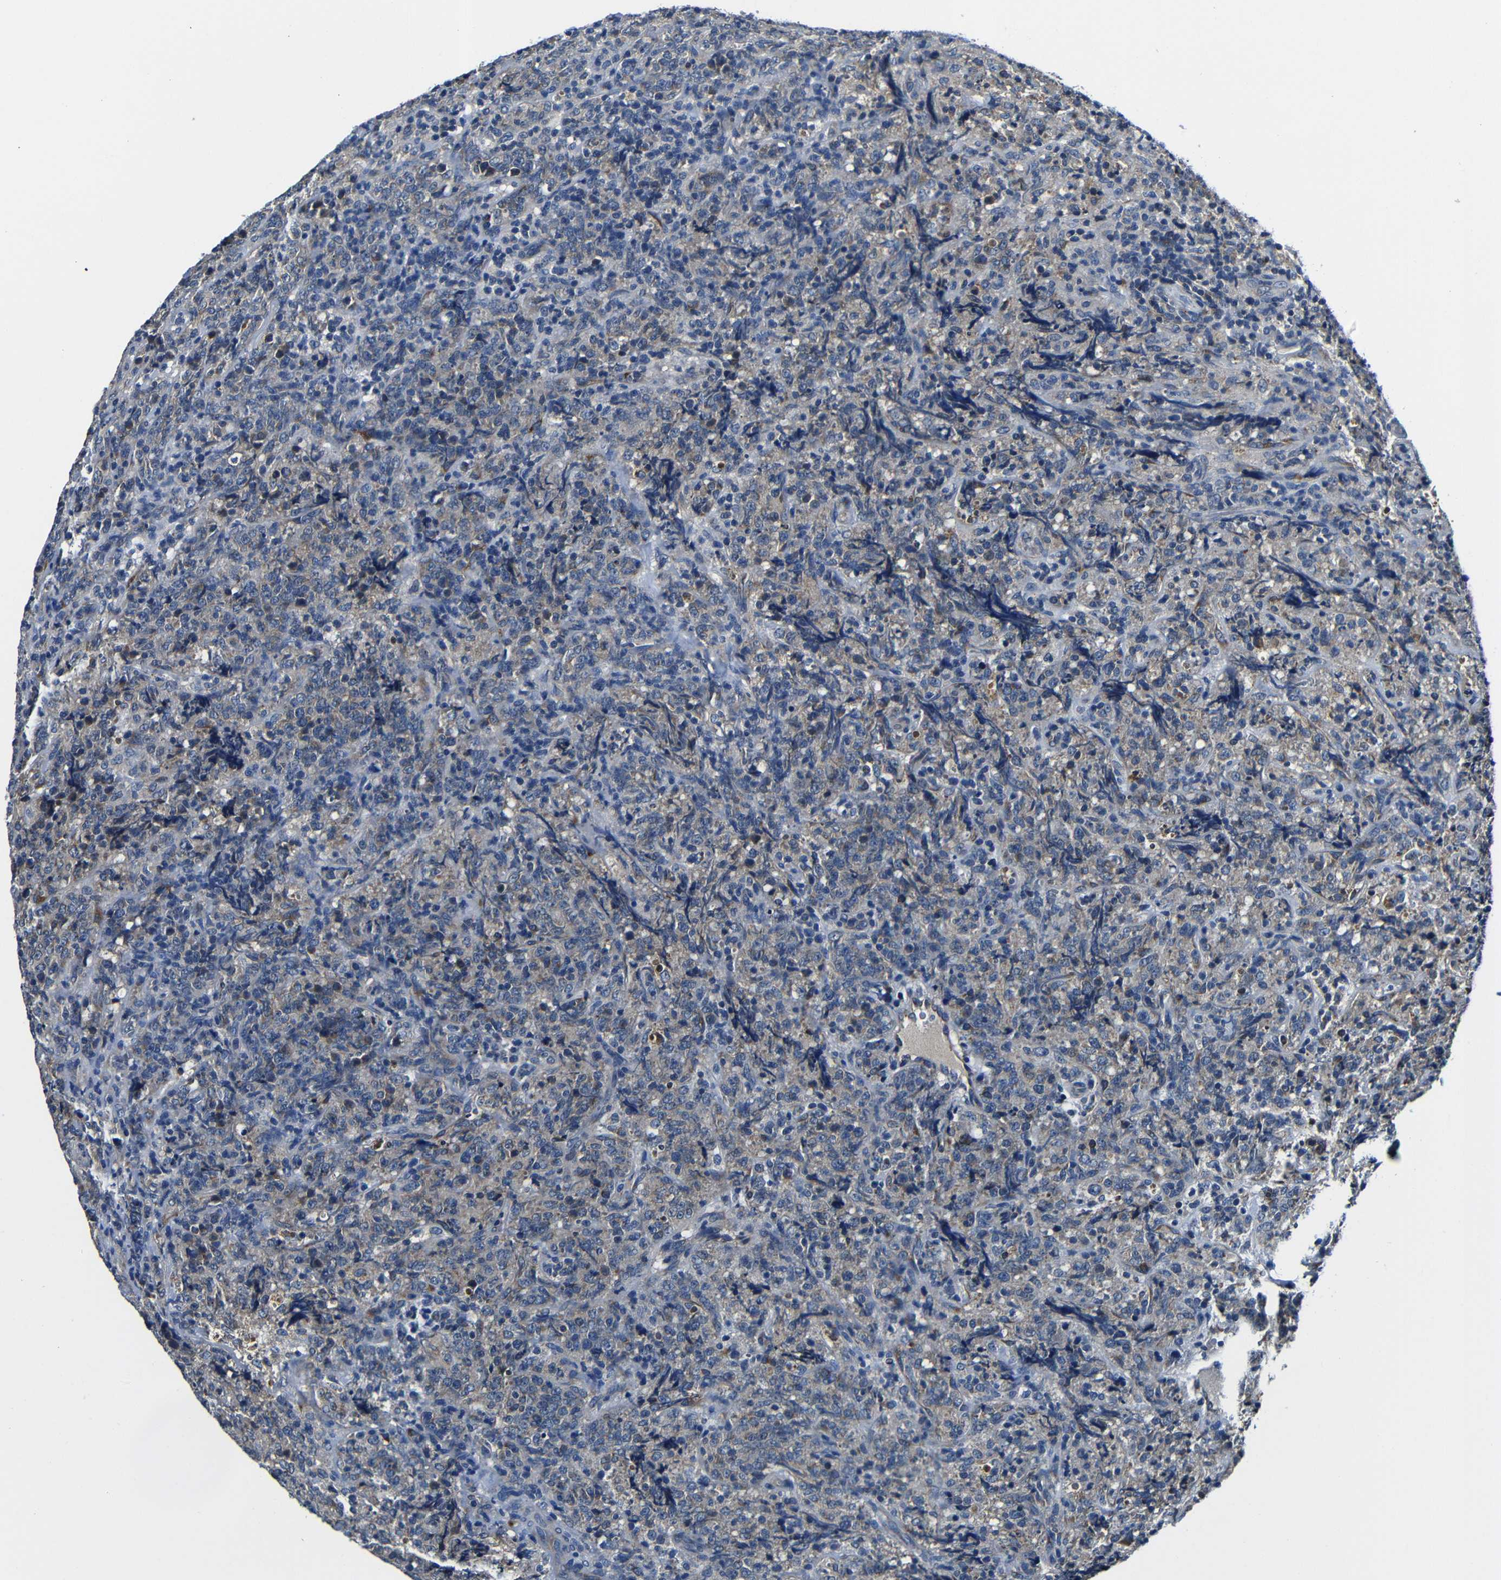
{"staining": {"intensity": "weak", "quantity": "25%-75%", "location": "cytoplasmic/membranous"}, "tissue": "lymphoma", "cell_type": "Tumor cells", "image_type": "cancer", "snomed": [{"axis": "morphology", "description": "Malignant lymphoma, non-Hodgkin's type, High grade"}, {"axis": "topography", "description": "Tonsil"}], "caption": "Brown immunohistochemical staining in lymphoma displays weak cytoplasmic/membranous staining in approximately 25%-75% of tumor cells. Nuclei are stained in blue.", "gene": "FKBP14", "patient": {"sex": "female", "age": 36}}